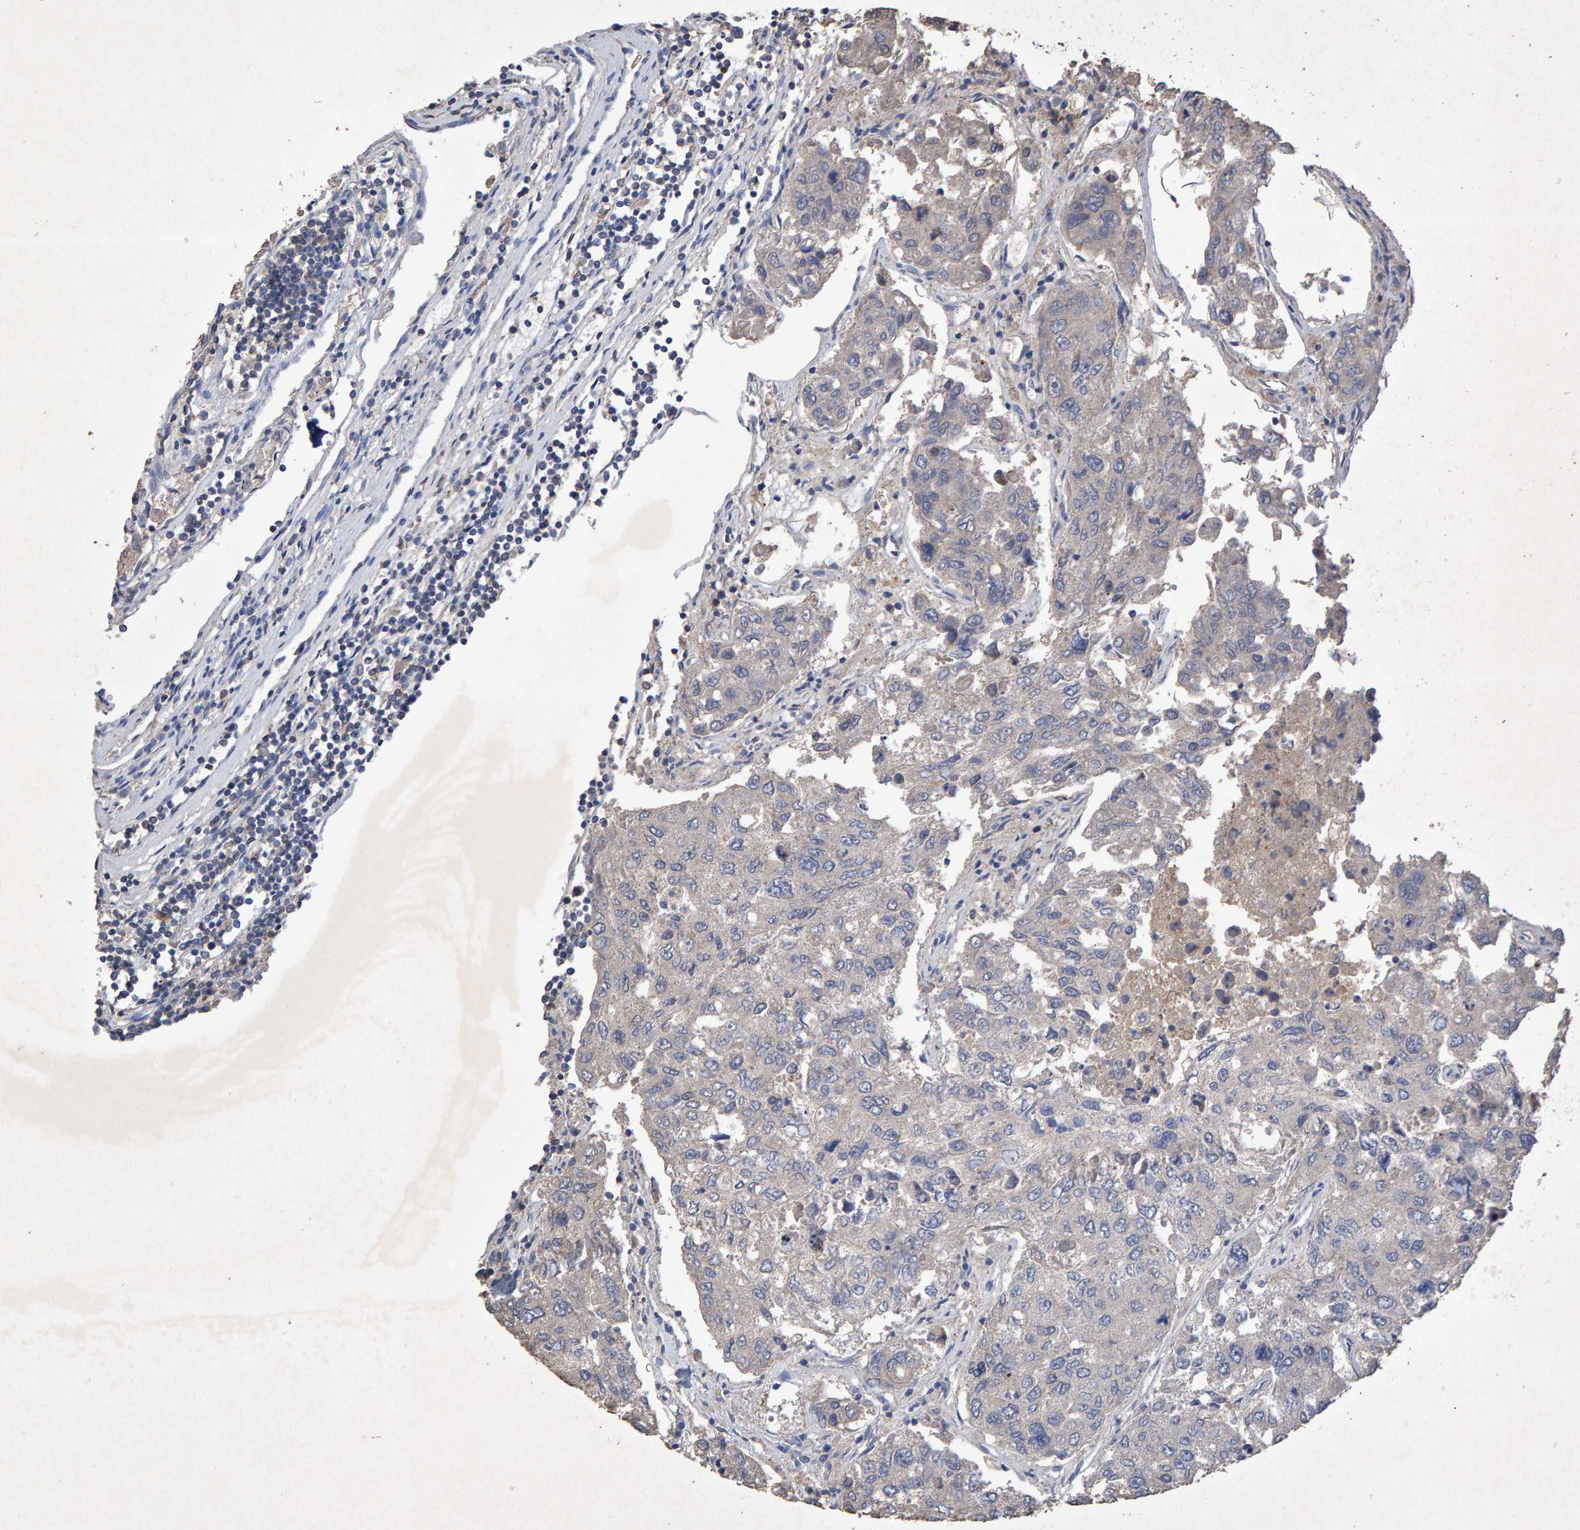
{"staining": {"intensity": "negative", "quantity": "none", "location": "none"}, "tissue": "urothelial cancer", "cell_type": "Tumor cells", "image_type": "cancer", "snomed": [{"axis": "morphology", "description": "Urothelial carcinoma, High grade"}, {"axis": "topography", "description": "Lymph node"}, {"axis": "topography", "description": "Urinary bladder"}], "caption": "Human urothelial cancer stained for a protein using immunohistochemistry shows no positivity in tumor cells.", "gene": "CTH", "patient": {"sex": "male", "age": 51}}